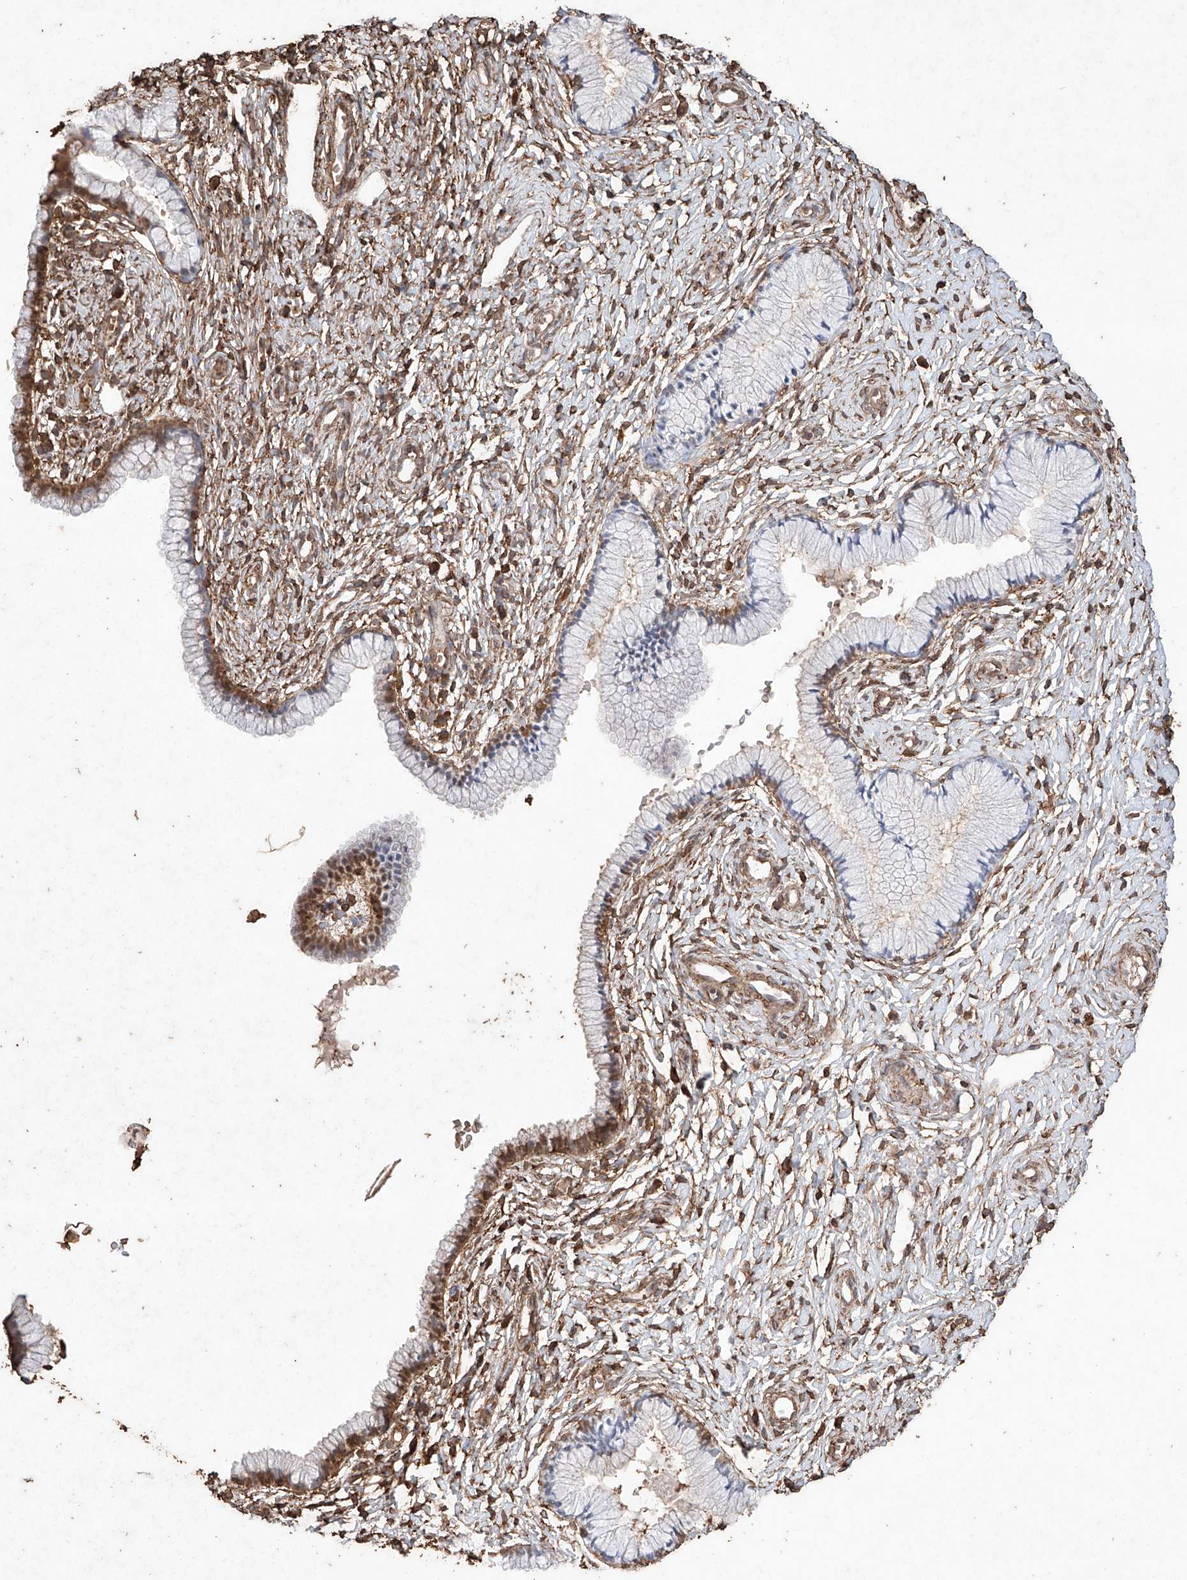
{"staining": {"intensity": "strong", "quantity": "25%-75%", "location": "cytoplasmic/membranous"}, "tissue": "cervix", "cell_type": "Glandular cells", "image_type": "normal", "snomed": [{"axis": "morphology", "description": "Normal tissue, NOS"}, {"axis": "topography", "description": "Cervix"}], "caption": "This is a photomicrograph of immunohistochemistry (IHC) staining of unremarkable cervix, which shows strong expression in the cytoplasmic/membranous of glandular cells.", "gene": "M6PR", "patient": {"sex": "female", "age": 33}}